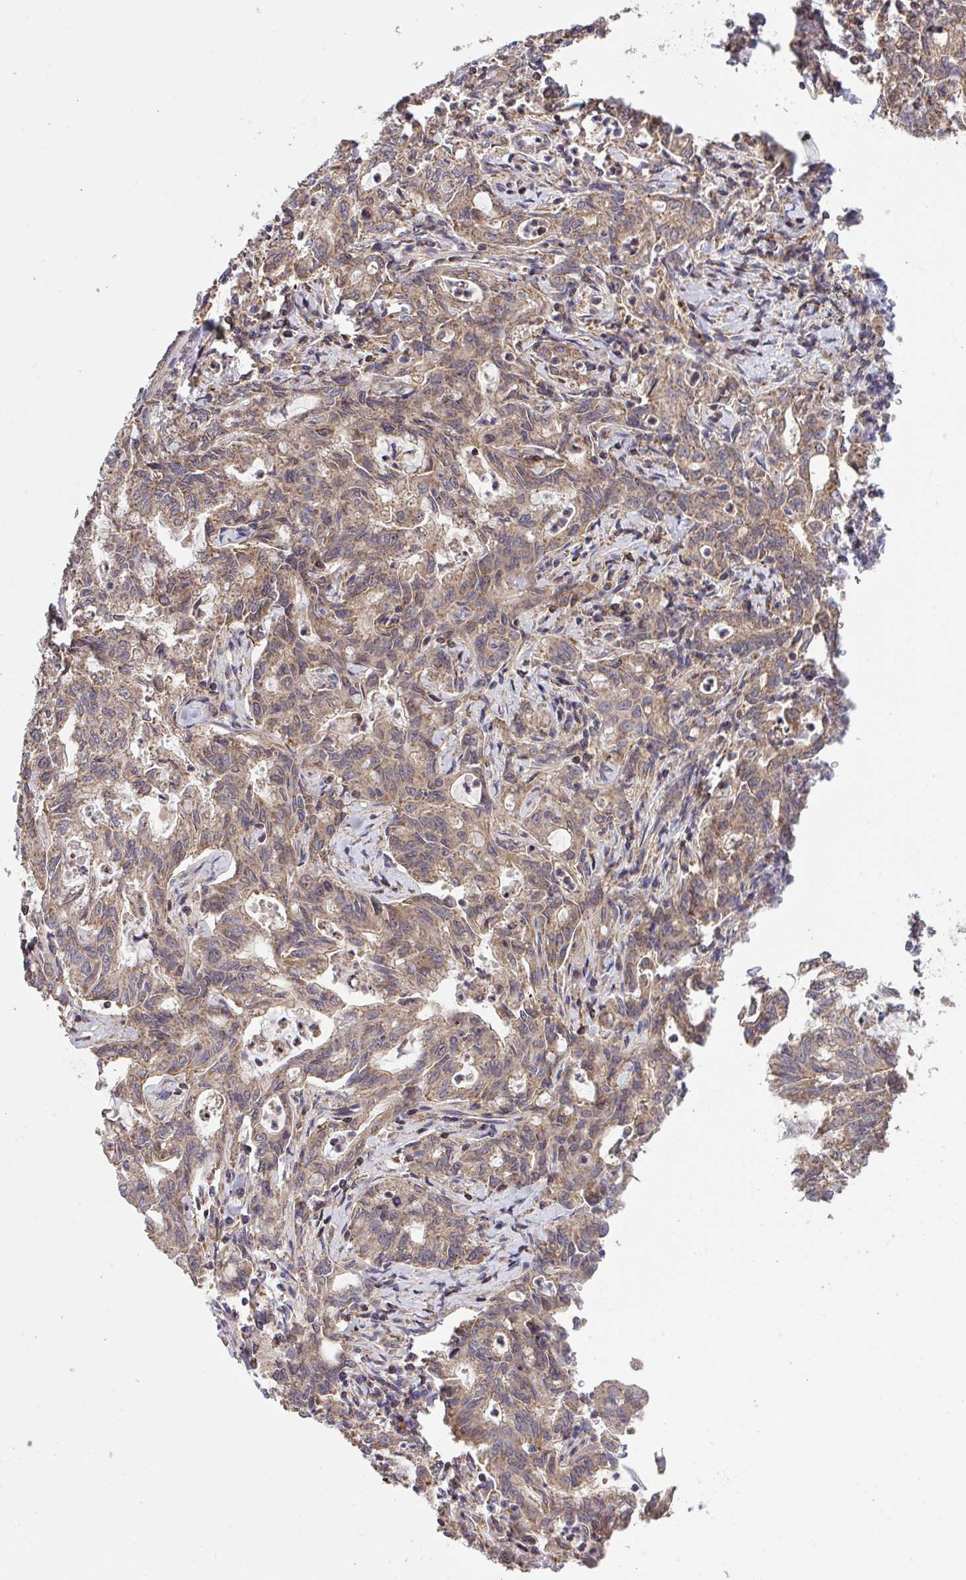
{"staining": {"intensity": "weak", "quantity": ">75%", "location": "cytoplasmic/membranous"}, "tissue": "stomach cancer", "cell_type": "Tumor cells", "image_type": "cancer", "snomed": [{"axis": "morphology", "description": "Adenocarcinoma, NOS"}, {"axis": "topography", "description": "Stomach, upper"}], "caption": "Immunohistochemistry photomicrograph of stomach cancer (adenocarcinoma) stained for a protein (brown), which shows low levels of weak cytoplasmic/membranous positivity in approximately >75% of tumor cells.", "gene": "PPM1H", "patient": {"sex": "female", "age": 79}}